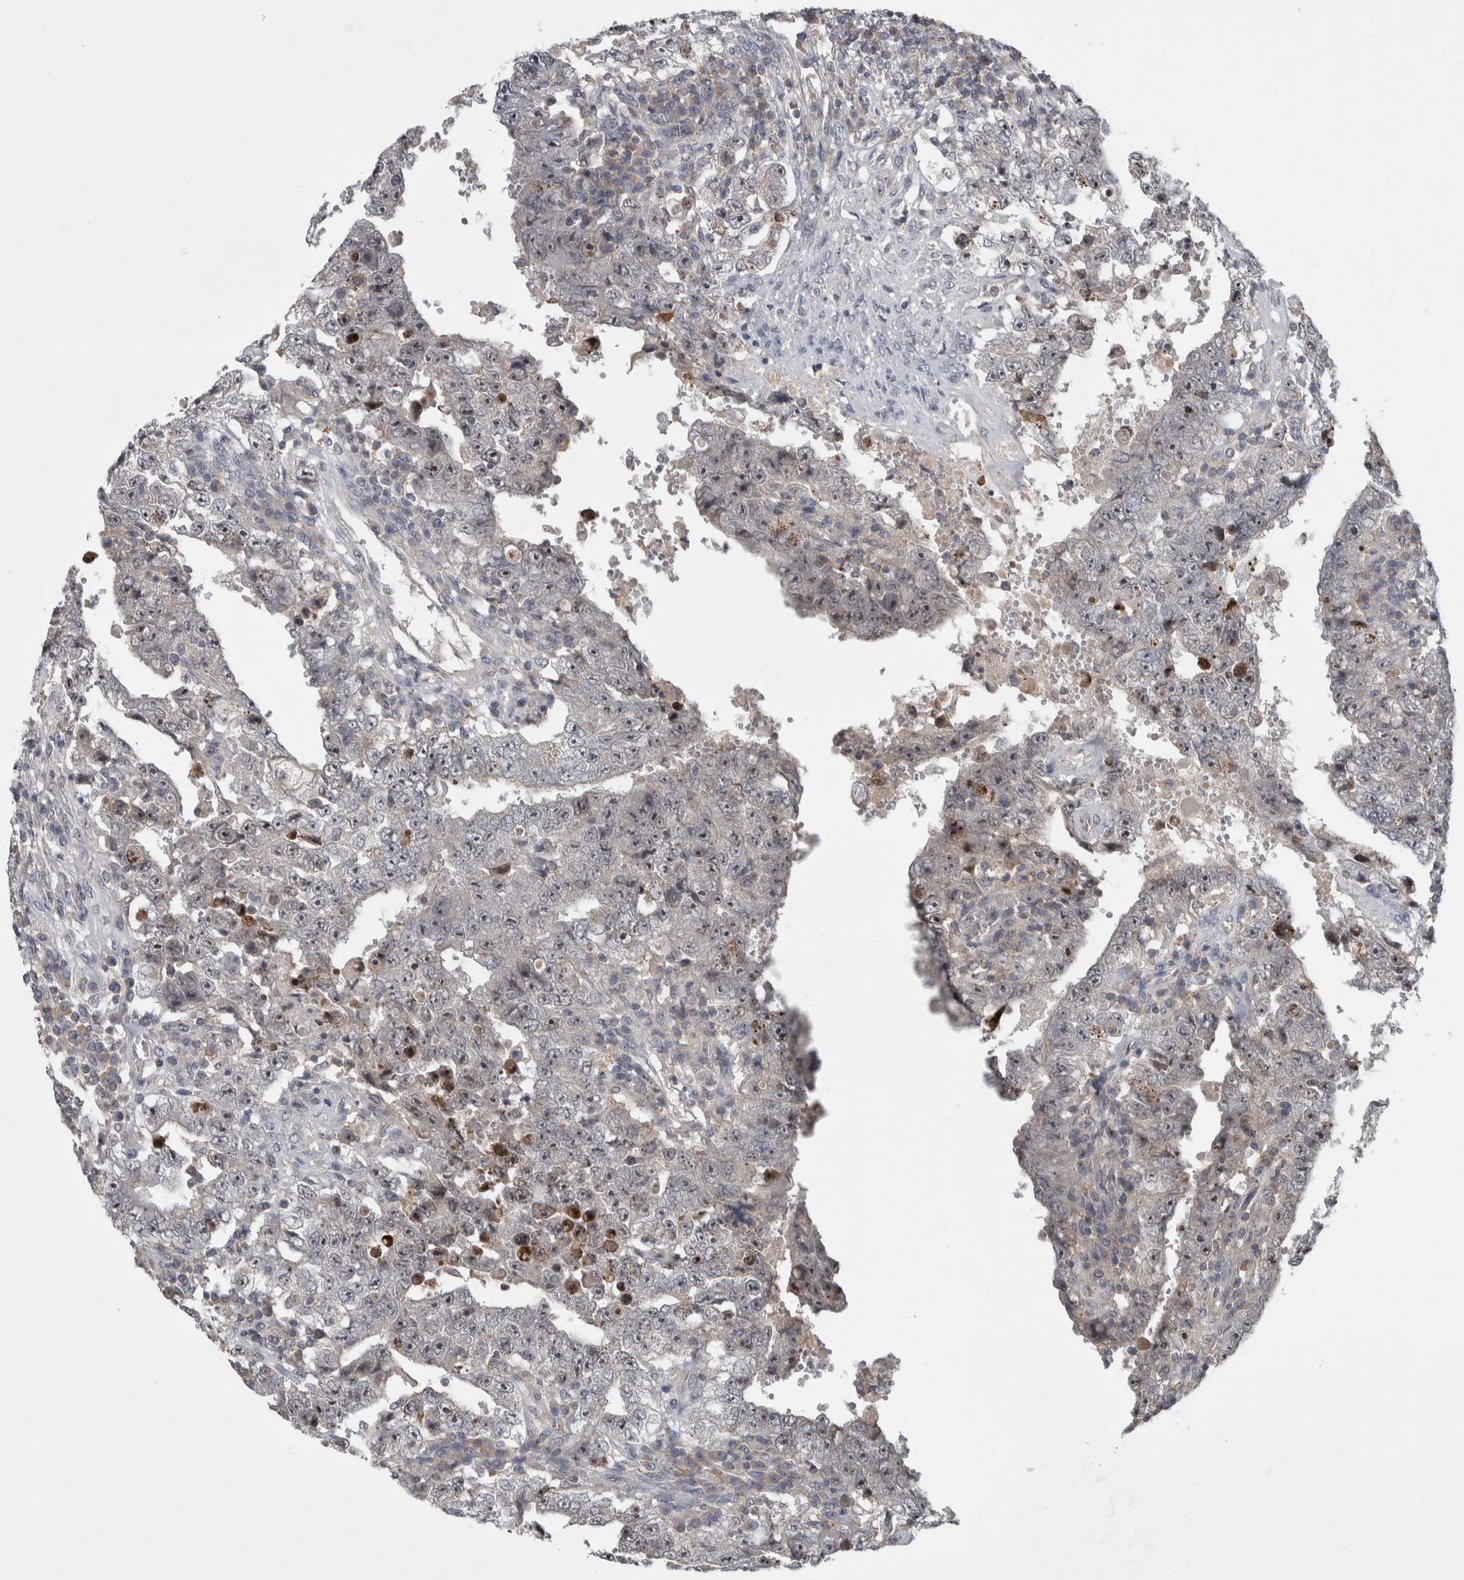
{"staining": {"intensity": "negative", "quantity": "none", "location": "none"}, "tissue": "testis cancer", "cell_type": "Tumor cells", "image_type": "cancer", "snomed": [{"axis": "morphology", "description": "Carcinoma, Embryonal, NOS"}, {"axis": "topography", "description": "Testis"}], "caption": "Tumor cells are negative for brown protein staining in testis cancer (embryonal carcinoma).", "gene": "RBM28", "patient": {"sex": "male", "age": 26}}